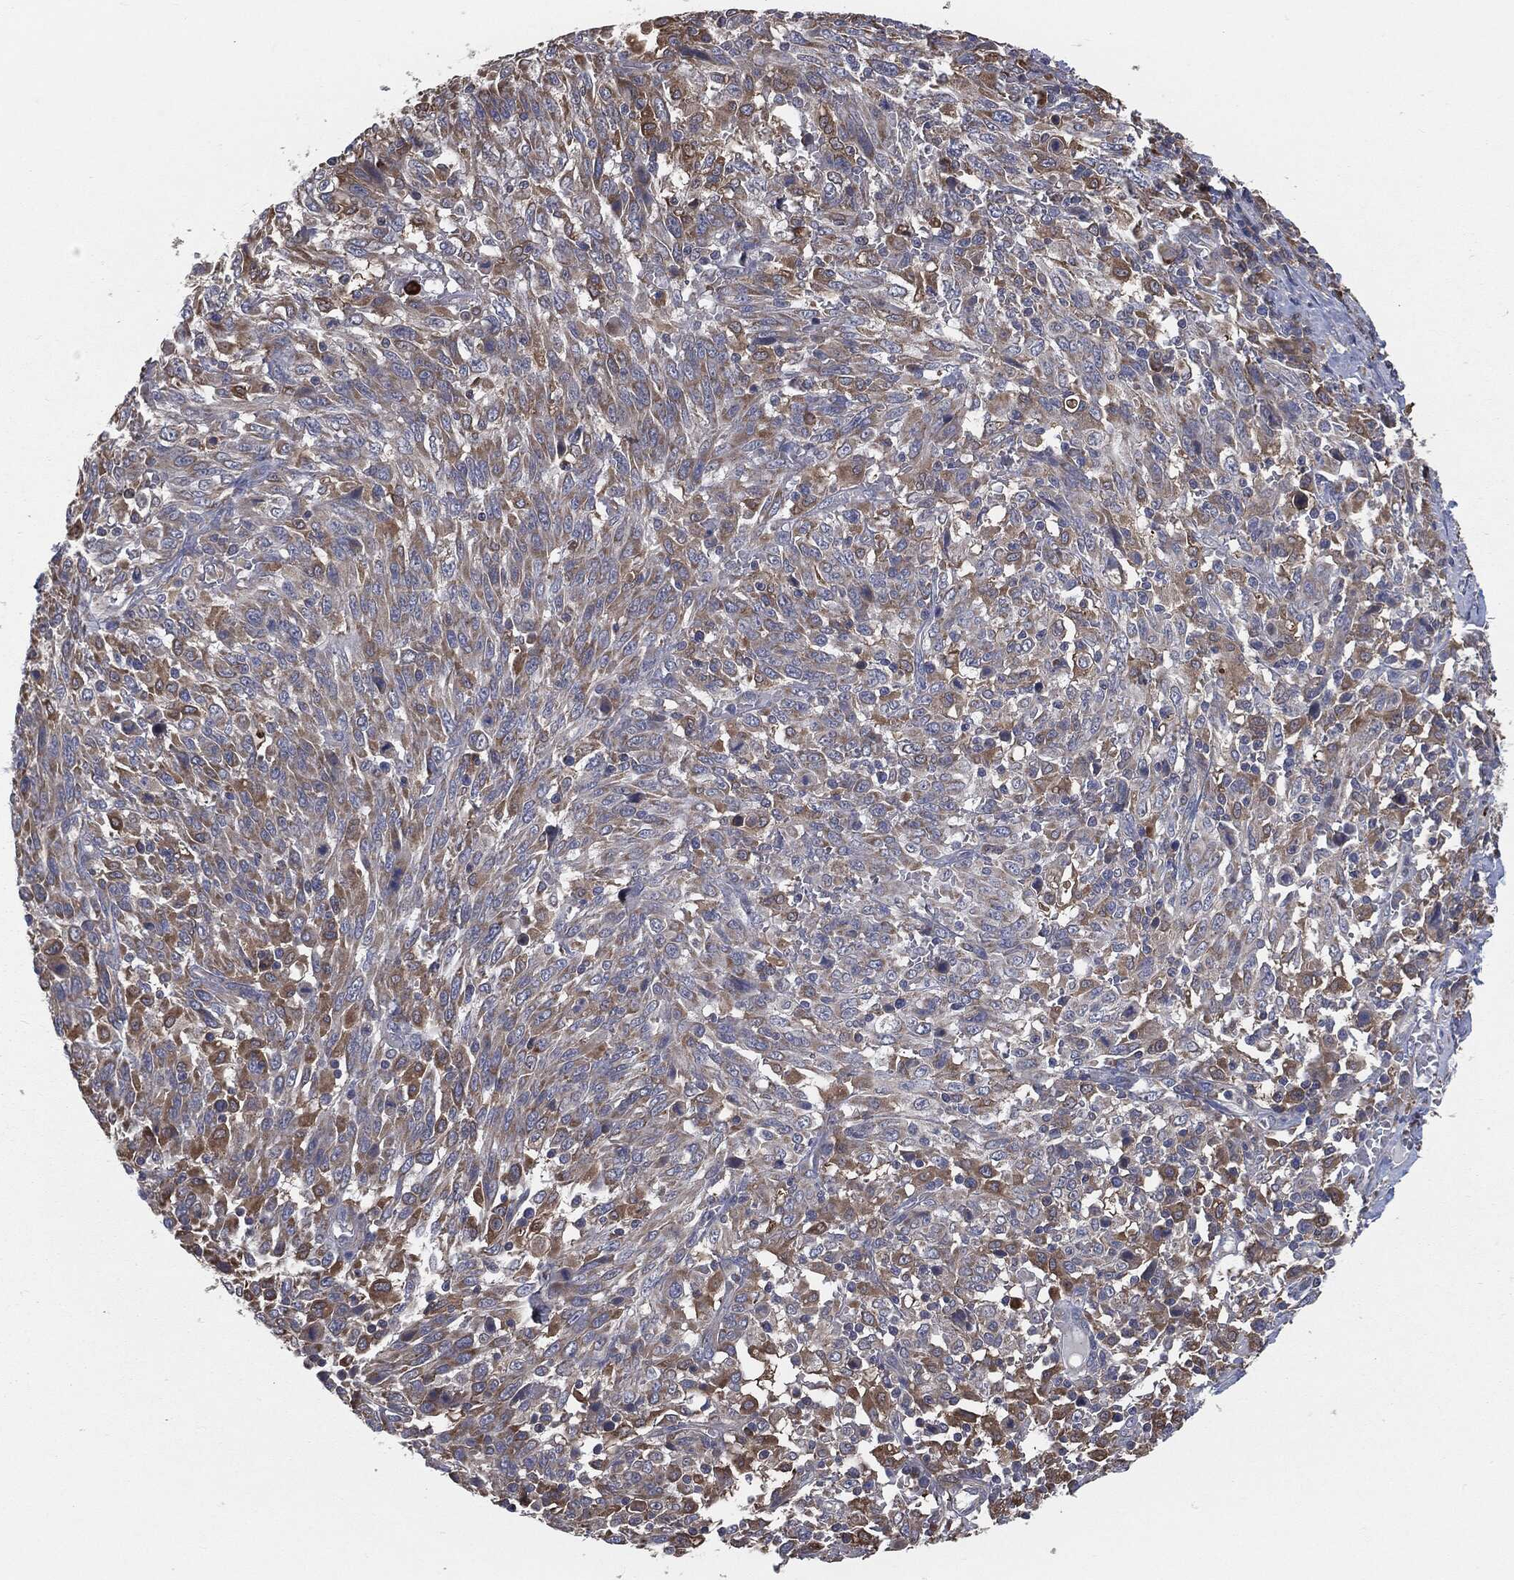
{"staining": {"intensity": "moderate", "quantity": "25%-75%", "location": "cytoplasmic/membranous"}, "tissue": "melanoma", "cell_type": "Tumor cells", "image_type": "cancer", "snomed": [{"axis": "morphology", "description": "Malignant melanoma, NOS"}, {"axis": "topography", "description": "Skin"}], "caption": "IHC (DAB) staining of melanoma reveals moderate cytoplasmic/membranous protein expression in approximately 25%-75% of tumor cells.", "gene": "PRDX4", "patient": {"sex": "female", "age": 91}}